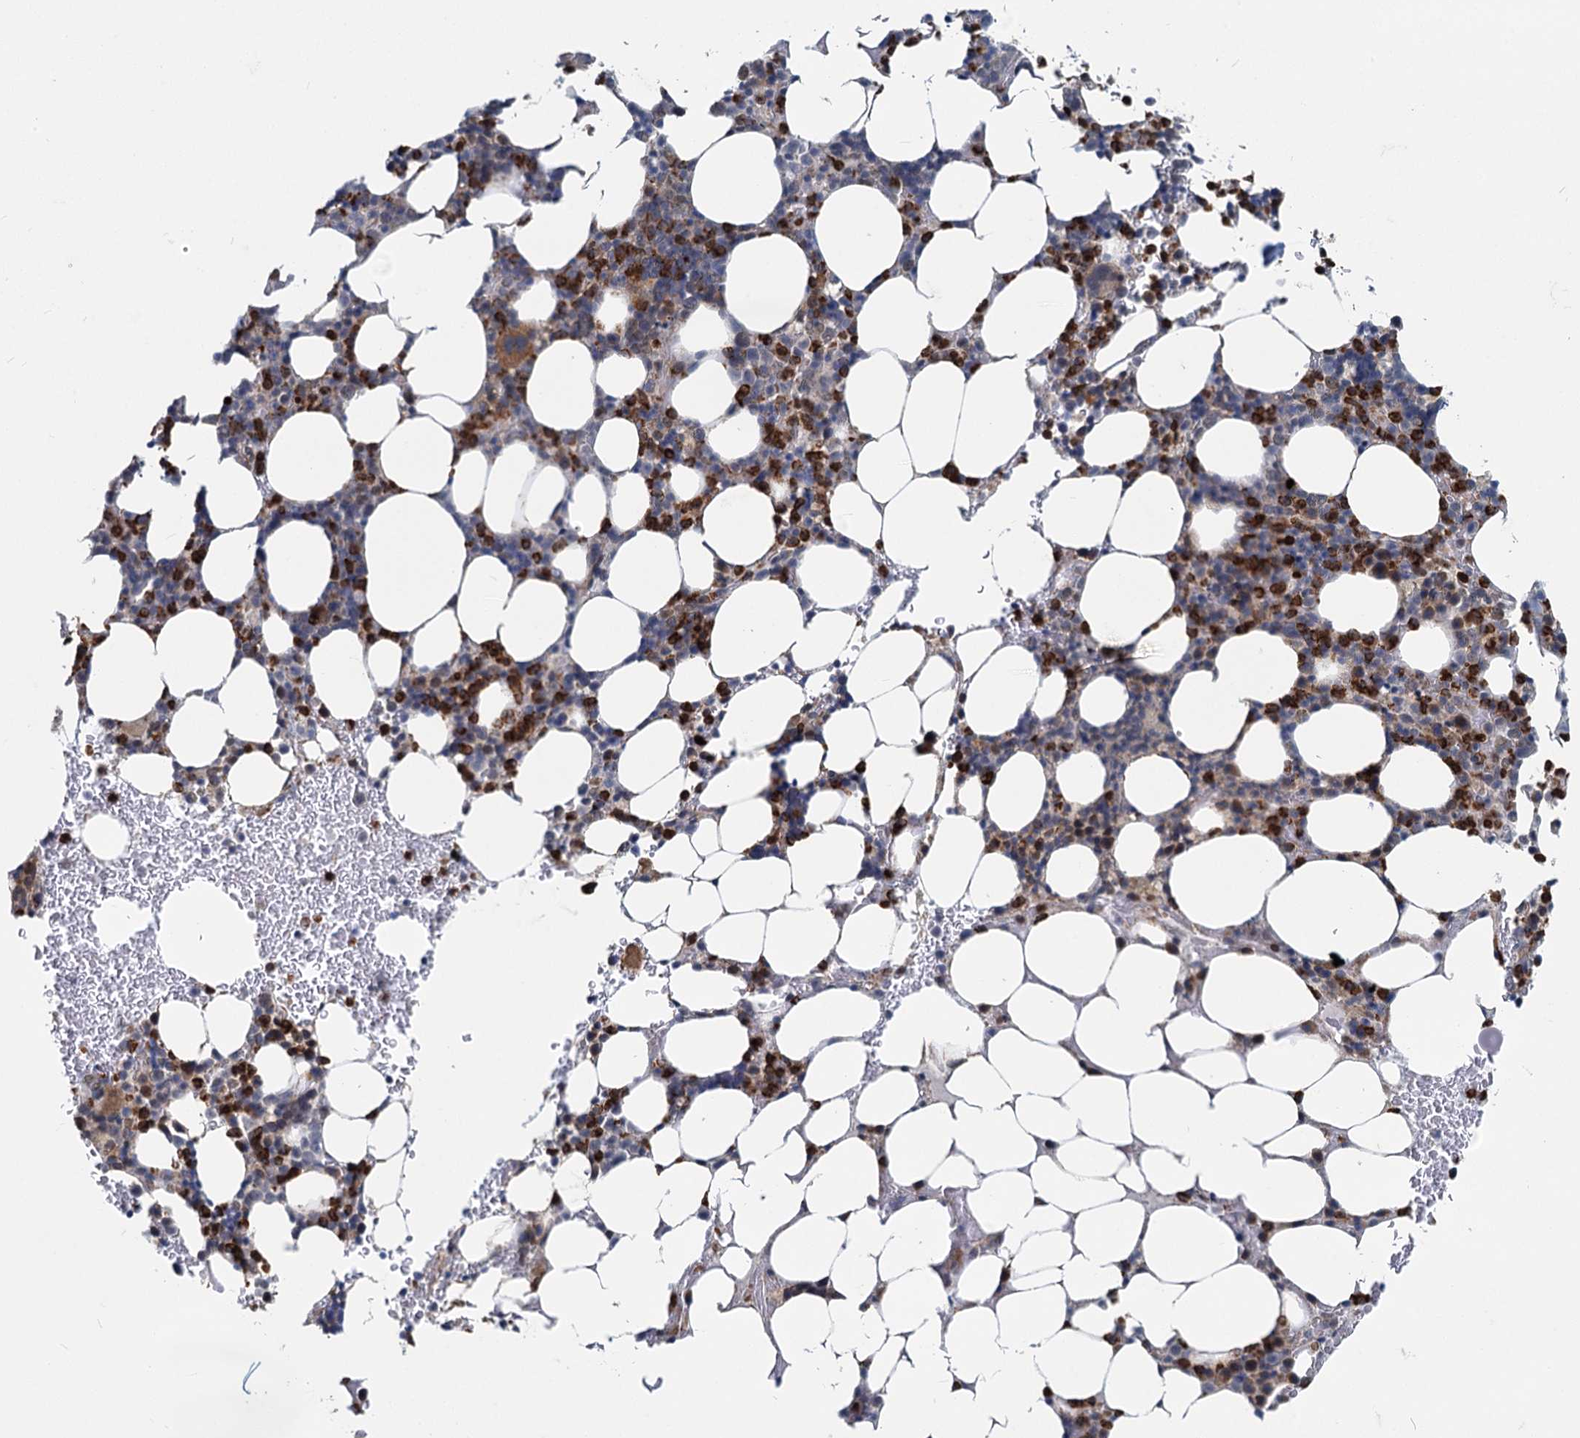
{"staining": {"intensity": "strong", "quantity": "25%-75%", "location": "cytoplasmic/membranous"}, "tissue": "bone marrow", "cell_type": "Hematopoietic cells", "image_type": "normal", "snomed": [{"axis": "morphology", "description": "Normal tissue, NOS"}, {"axis": "topography", "description": "Bone marrow"}], "caption": "Immunohistochemistry (IHC) of benign human bone marrow reveals high levels of strong cytoplasmic/membranous expression in approximately 25%-75% of hematopoietic cells.", "gene": "ADCY2", "patient": {"sex": "male", "age": 78}}